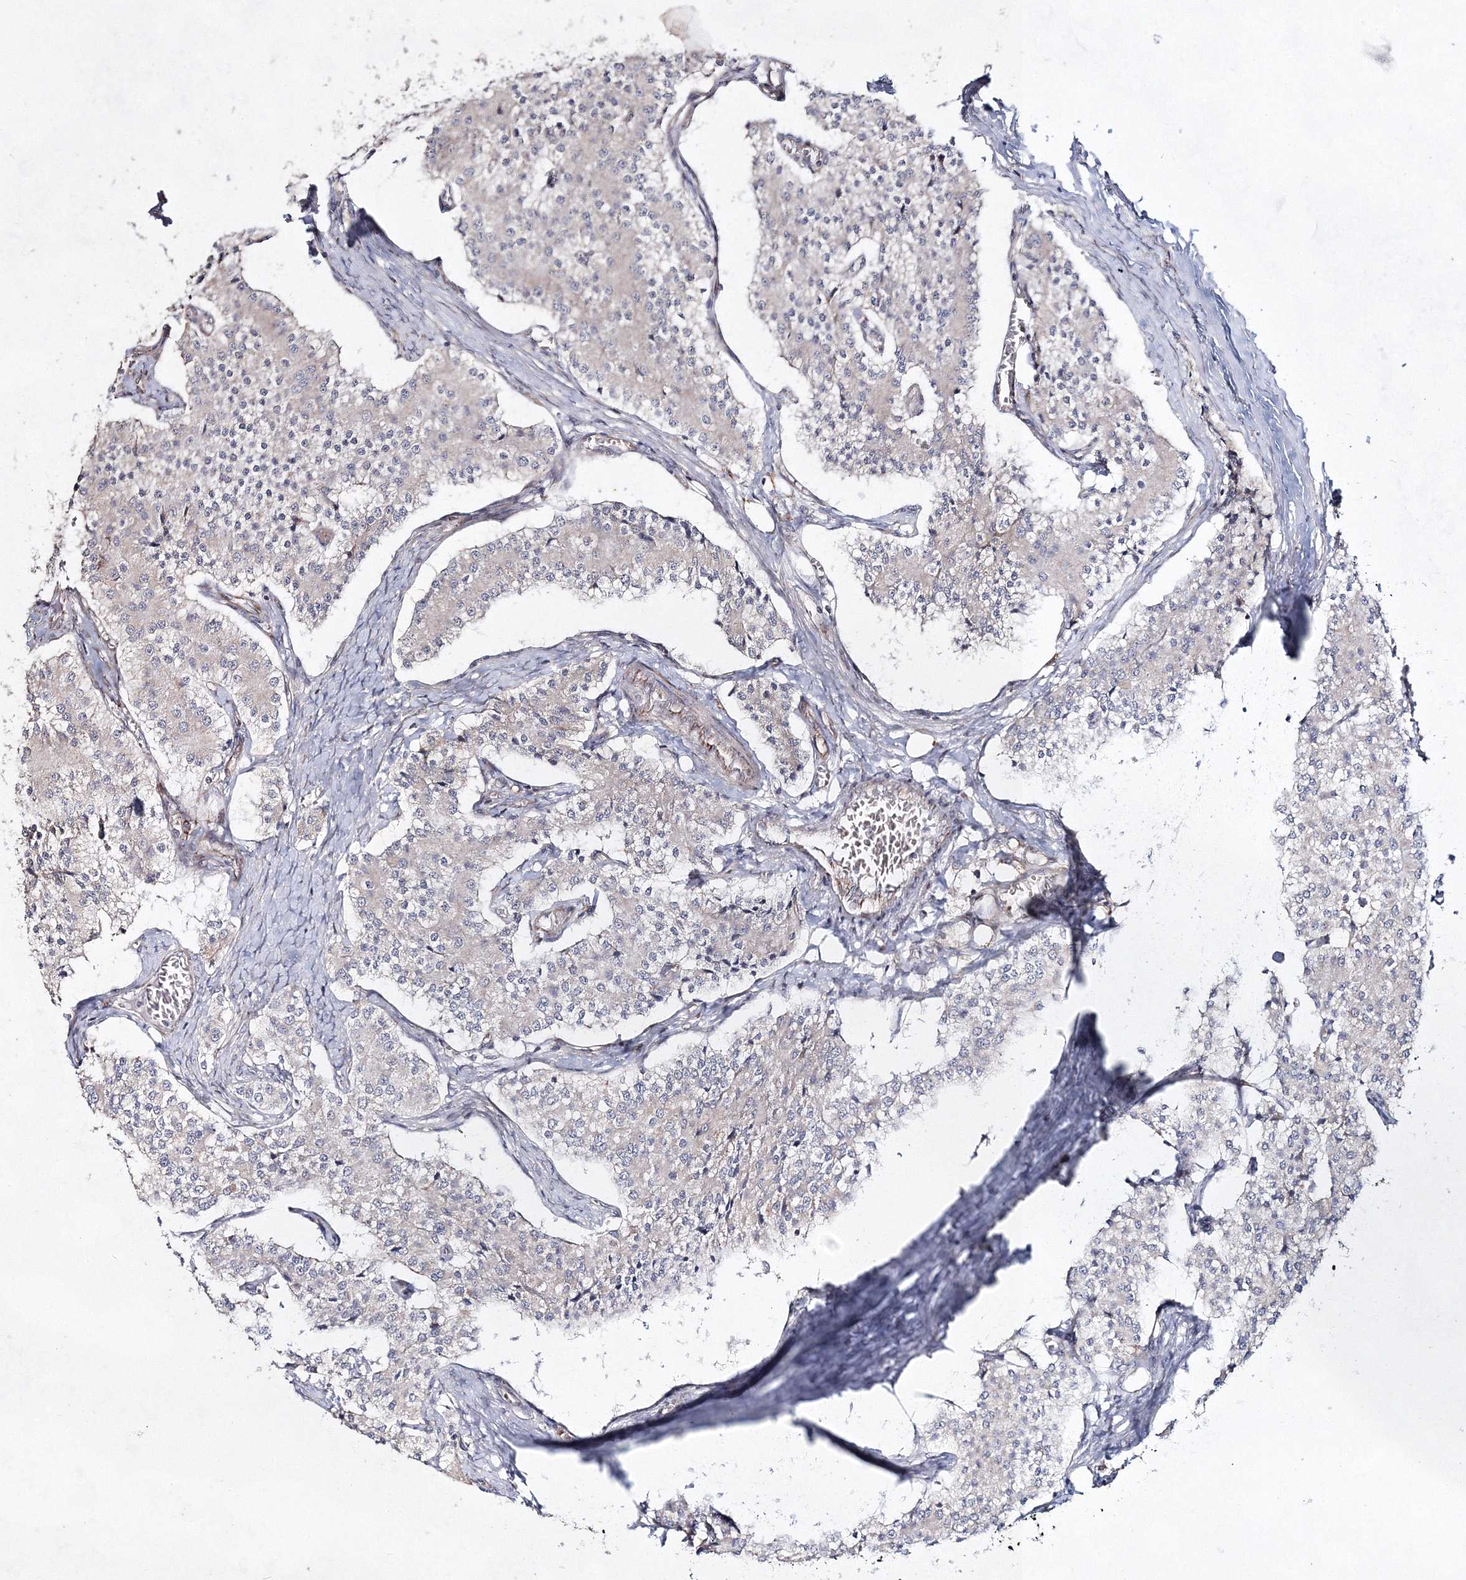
{"staining": {"intensity": "negative", "quantity": "none", "location": "none"}, "tissue": "carcinoid", "cell_type": "Tumor cells", "image_type": "cancer", "snomed": [{"axis": "morphology", "description": "Carcinoid, malignant, NOS"}, {"axis": "topography", "description": "Colon"}], "caption": "Carcinoid stained for a protein using immunohistochemistry (IHC) displays no staining tumor cells.", "gene": "SNIP1", "patient": {"sex": "female", "age": 52}}